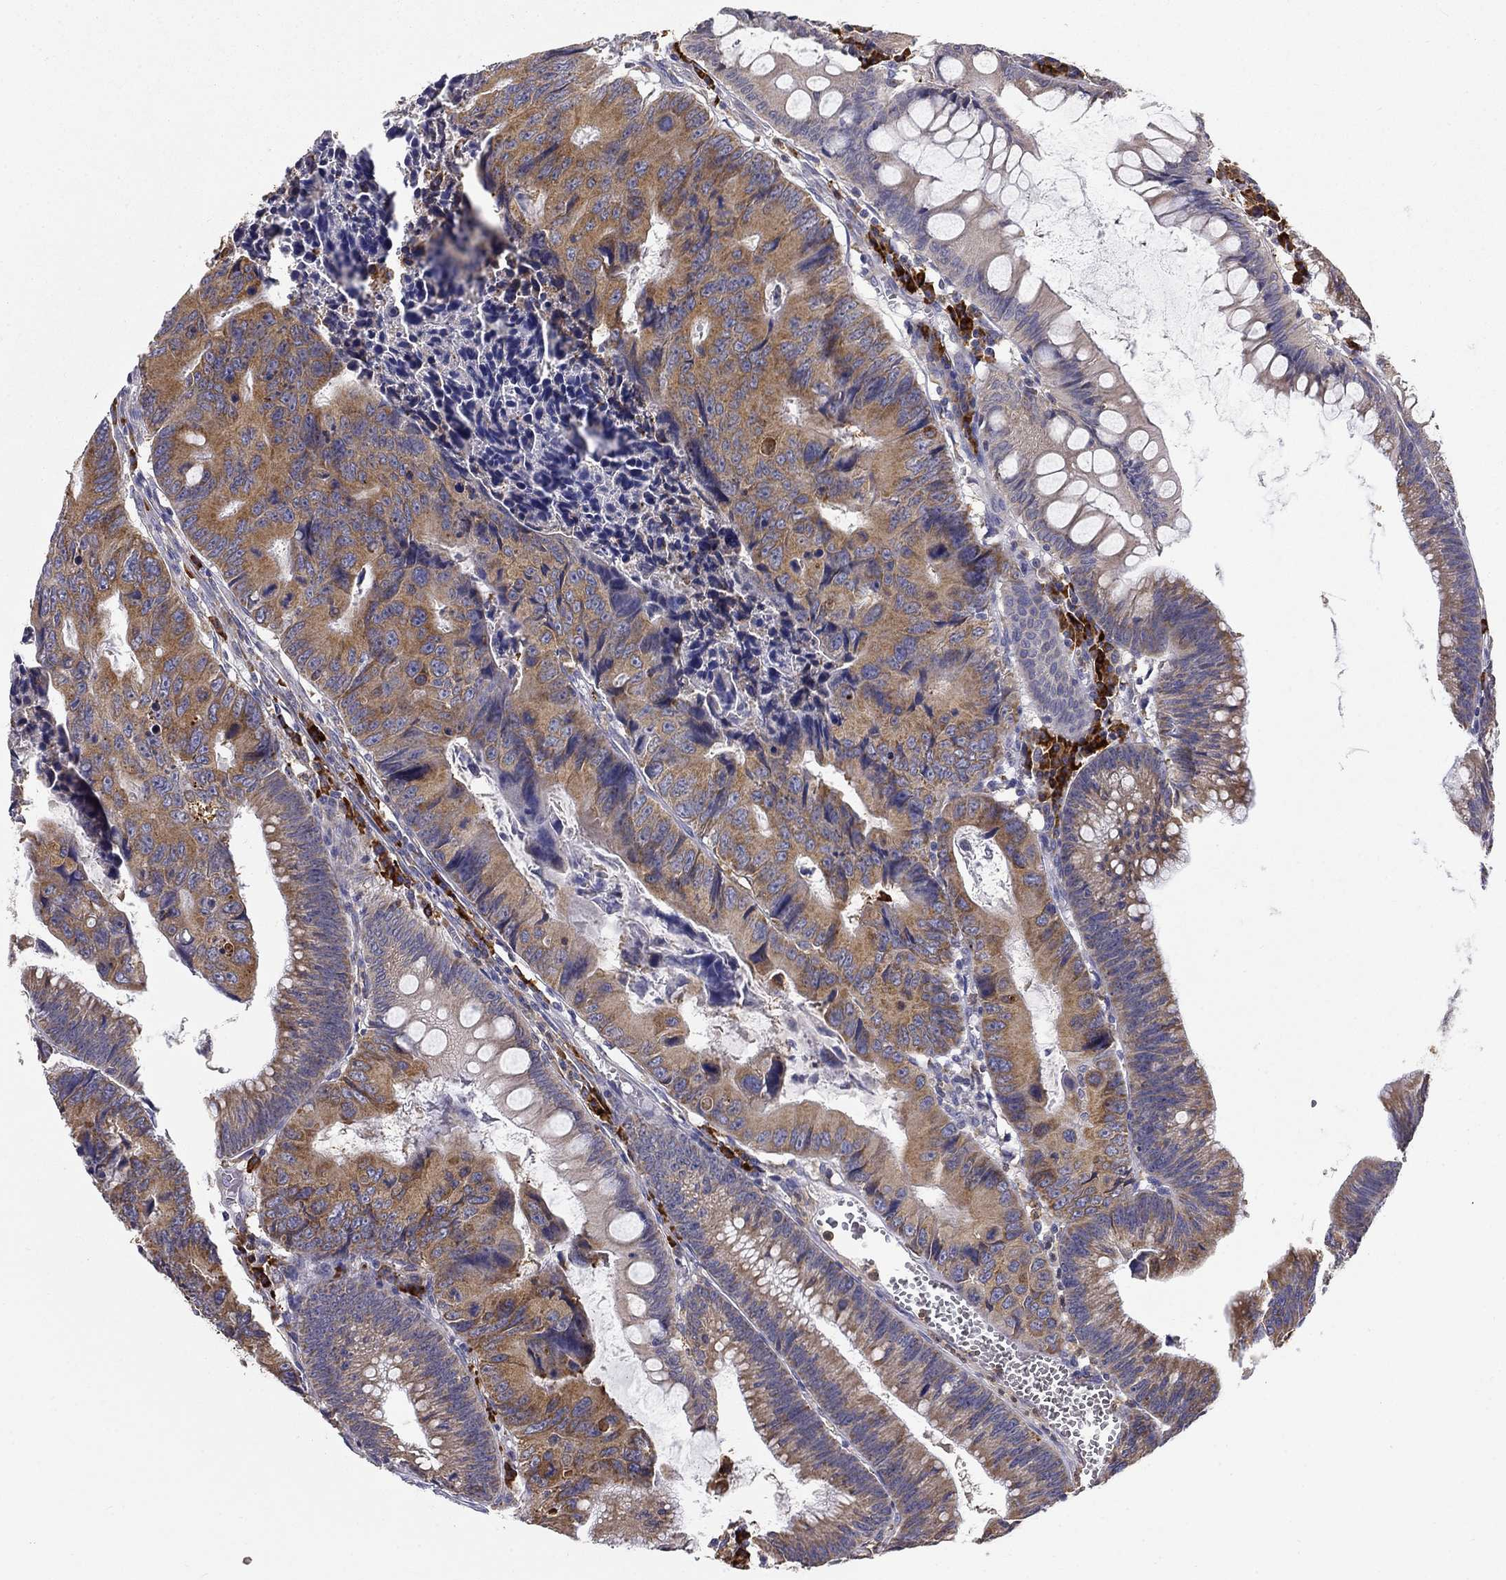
{"staining": {"intensity": "moderate", "quantity": ">75%", "location": "cytoplasmic/membranous"}, "tissue": "colorectal cancer", "cell_type": "Tumor cells", "image_type": "cancer", "snomed": [{"axis": "morphology", "description": "Adenocarcinoma, NOS"}, {"axis": "topography", "description": "Colon"}], "caption": "A brown stain highlights moderate cytoplasmic/membranous expression of a protein in human colorectal adenocarcinoma tumor cells. (DAB (3,3'-diaminobenzidine) = brown stain, brightfield microscopy at high magnification).", "gene": "PRDX4", "patient": {"sex": "female", "age": 87}}